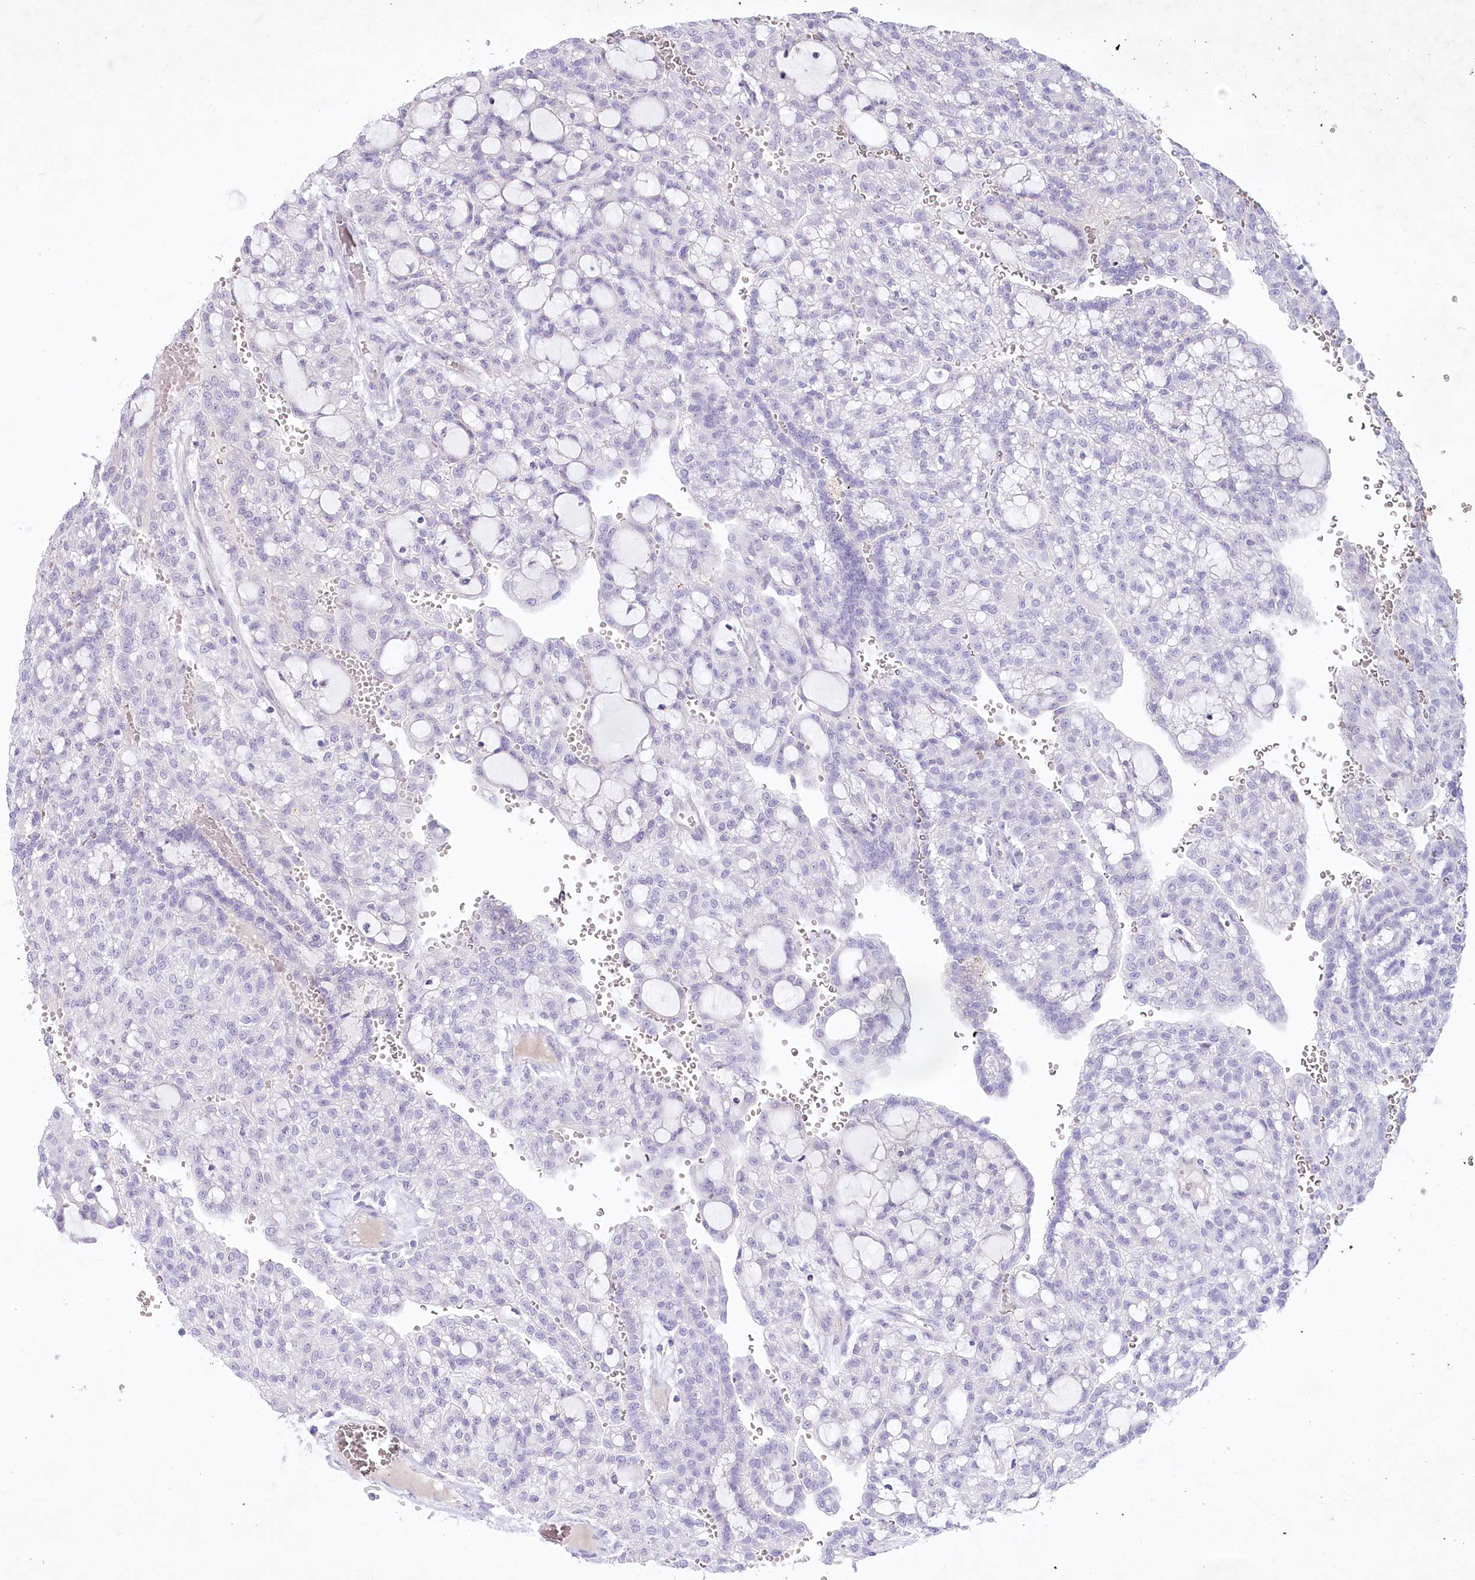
{"staining": {"intensity": "negative", "quantity": "none", "location": "none"}, "tissue": "renal cancer", "cell_type": "Tumor cells", "image_type": "cancer", "snomed": [{"axis": "morphology", "description": "Adenocarcinoma, NOS"}, {"axis": "topography", "description": "Kidney"}], "caption": "This is a micrograph of immunohistochemistry staining of adenocarcinoma (renal), which shows no positivity in tumor cells.", "gene": "MYOZ1", "patient": {"sex": "male", "age": 63}}